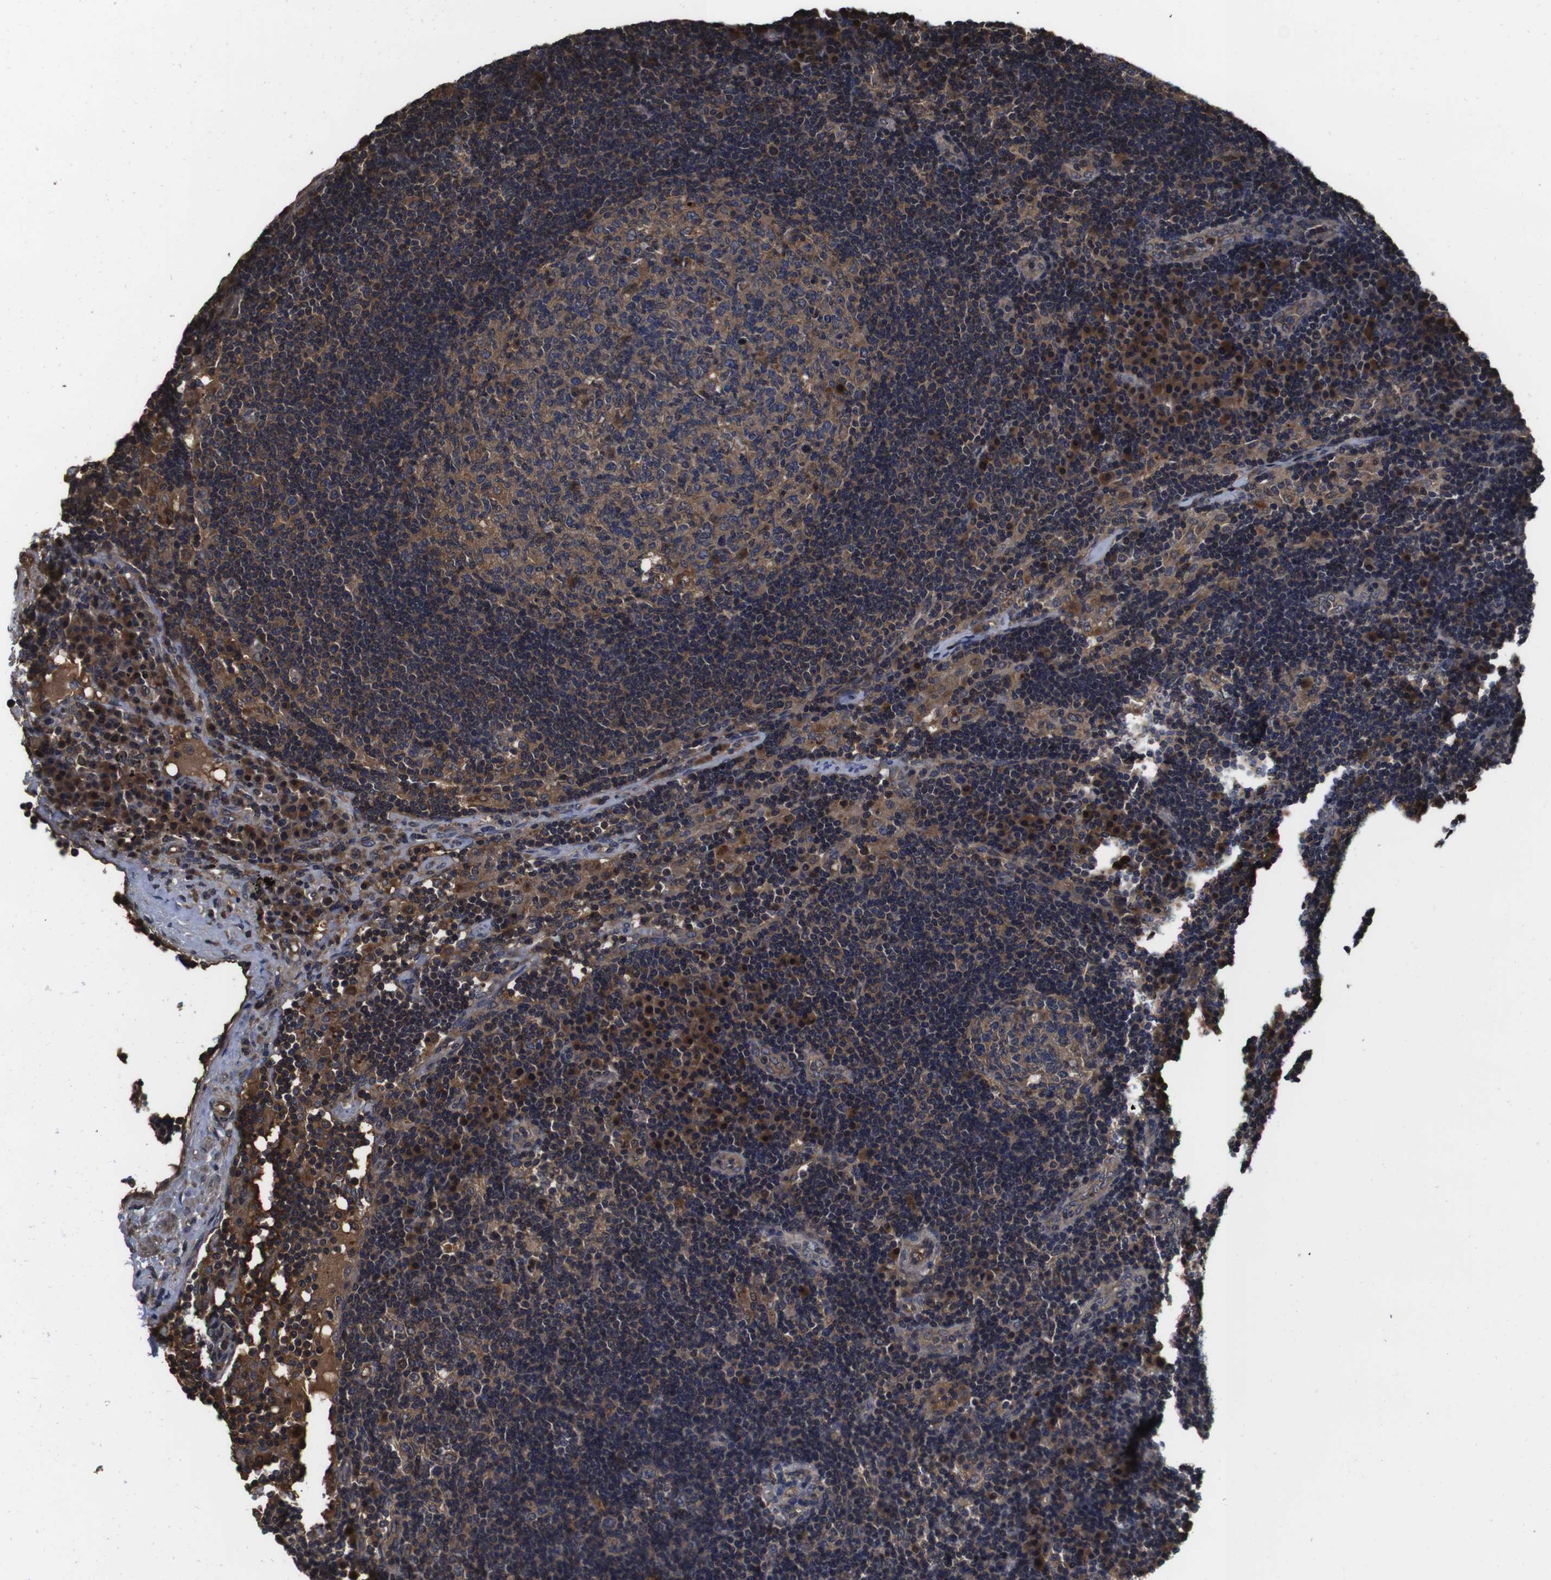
{"staining": {"intensity": "weak", "quantity": ">75%", "location": "cytoplasmic/membranous"}, "tissue": "lymph node", "cell_type": "Germinal center cells", "image_type": "normal", "snomed": [{"axis": "morphology", "description": "Normal tissue, NOS"}, {"axis": "morphology", "description": "Squamous cell carcinoma, metastatic, NOS"}, {"axis": "topography", "description": "Lymph node"}], "caption": "Benign lymph node demonstrates weak cytoplasmic/membranous expression in approximately >75% of germinal center cells (IHC, brightfield microscopy, high magnification)..", "gene": "CXCL11", "patient": {"sex": "female", "age": 53}}